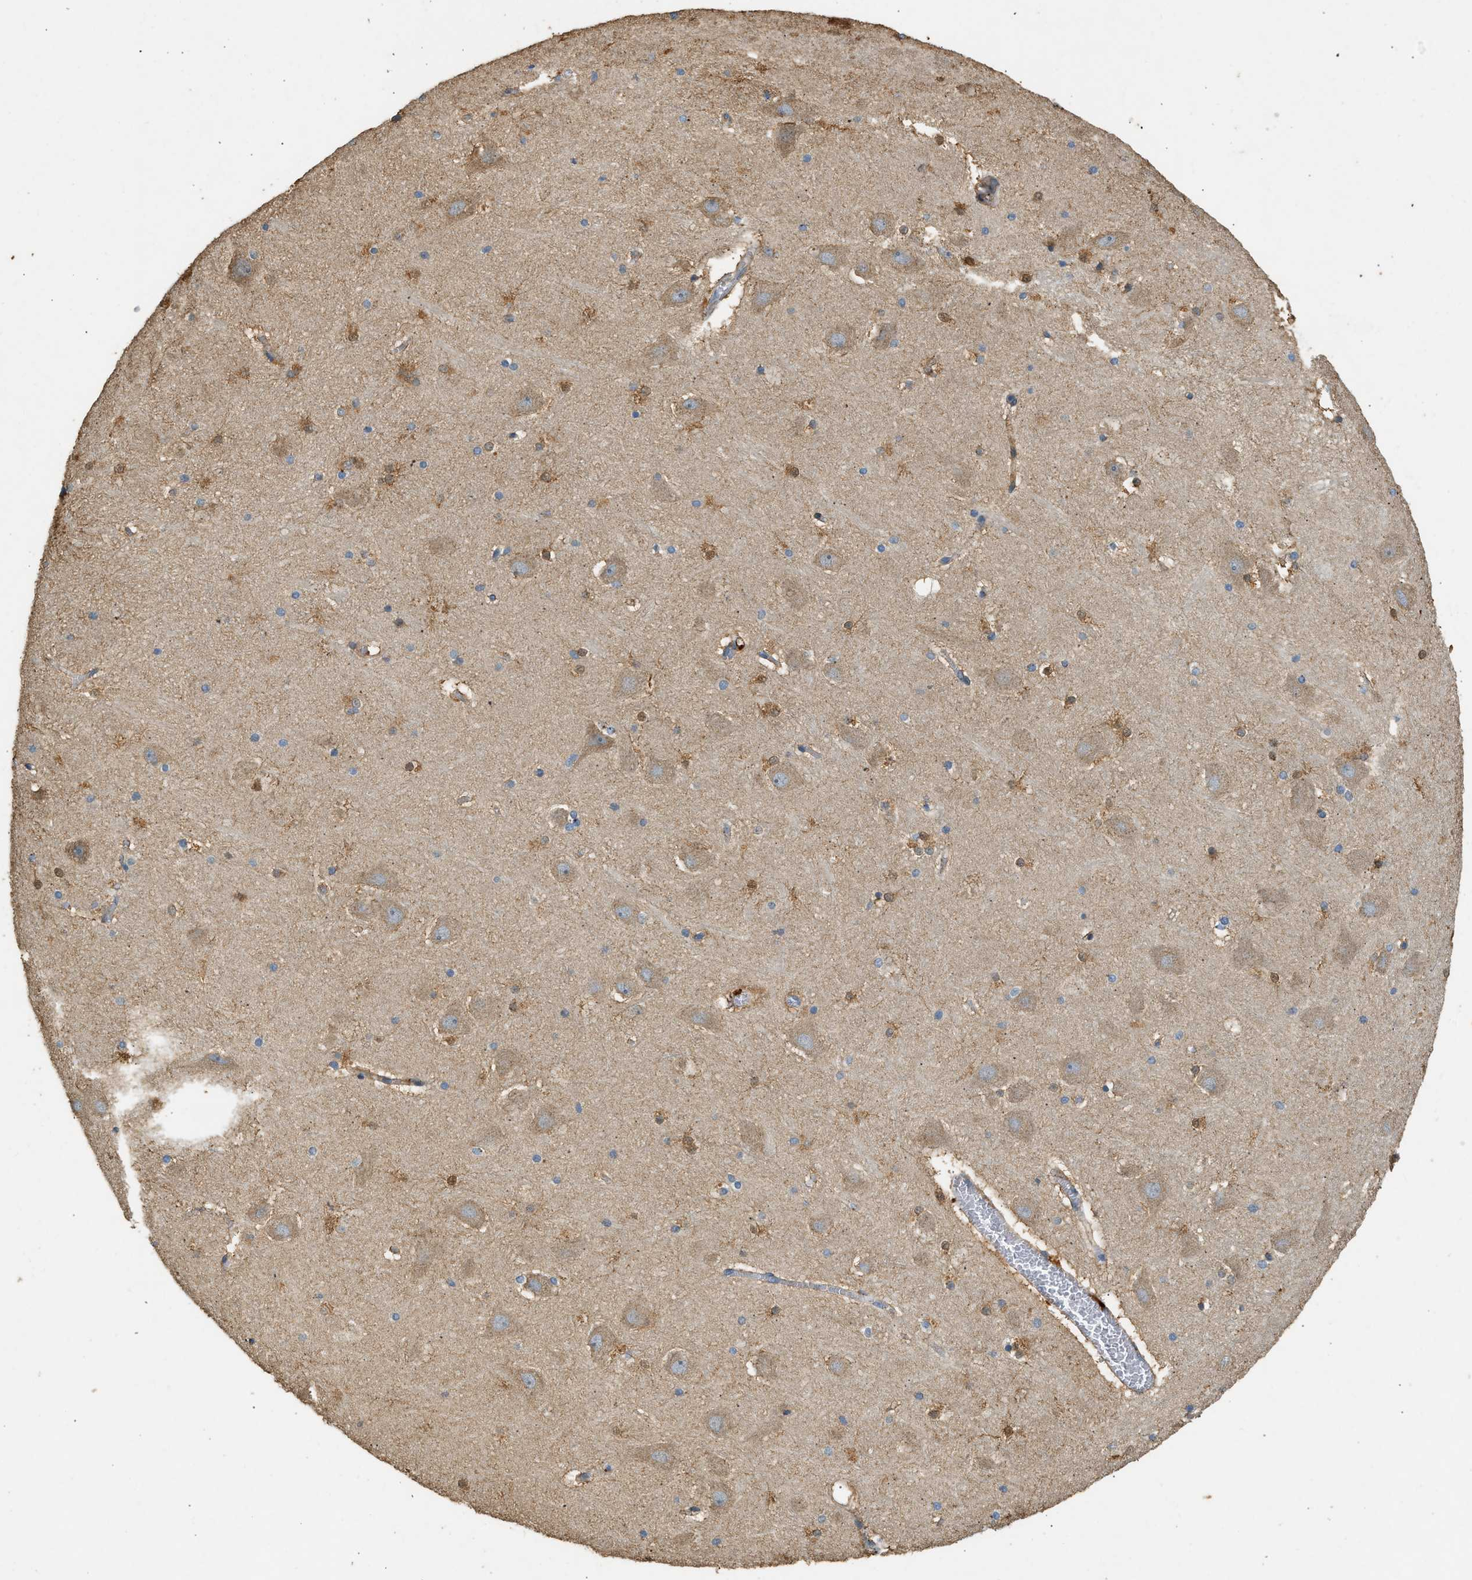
{"staining": {"intensity": "moderate", "quantity": "25%-75%", "location": "cytoplasmic/membranous"}, "tissue": "hippocampus", "cell_type": "Glial cells", "image_type": "normal", "snomed": [{"axis": "morphology", "description": "Normal tissue, NOS"}, {"axis": "topography", "description": "Hippocampus"}], "caption": "Glial cells display medium levels of moderate cytoplasmic/membranous staining in about 25%-75% of cells in normal human hippocampus.", "gene": "CTSB", "patient": {"sex": "male", "age": 45}}